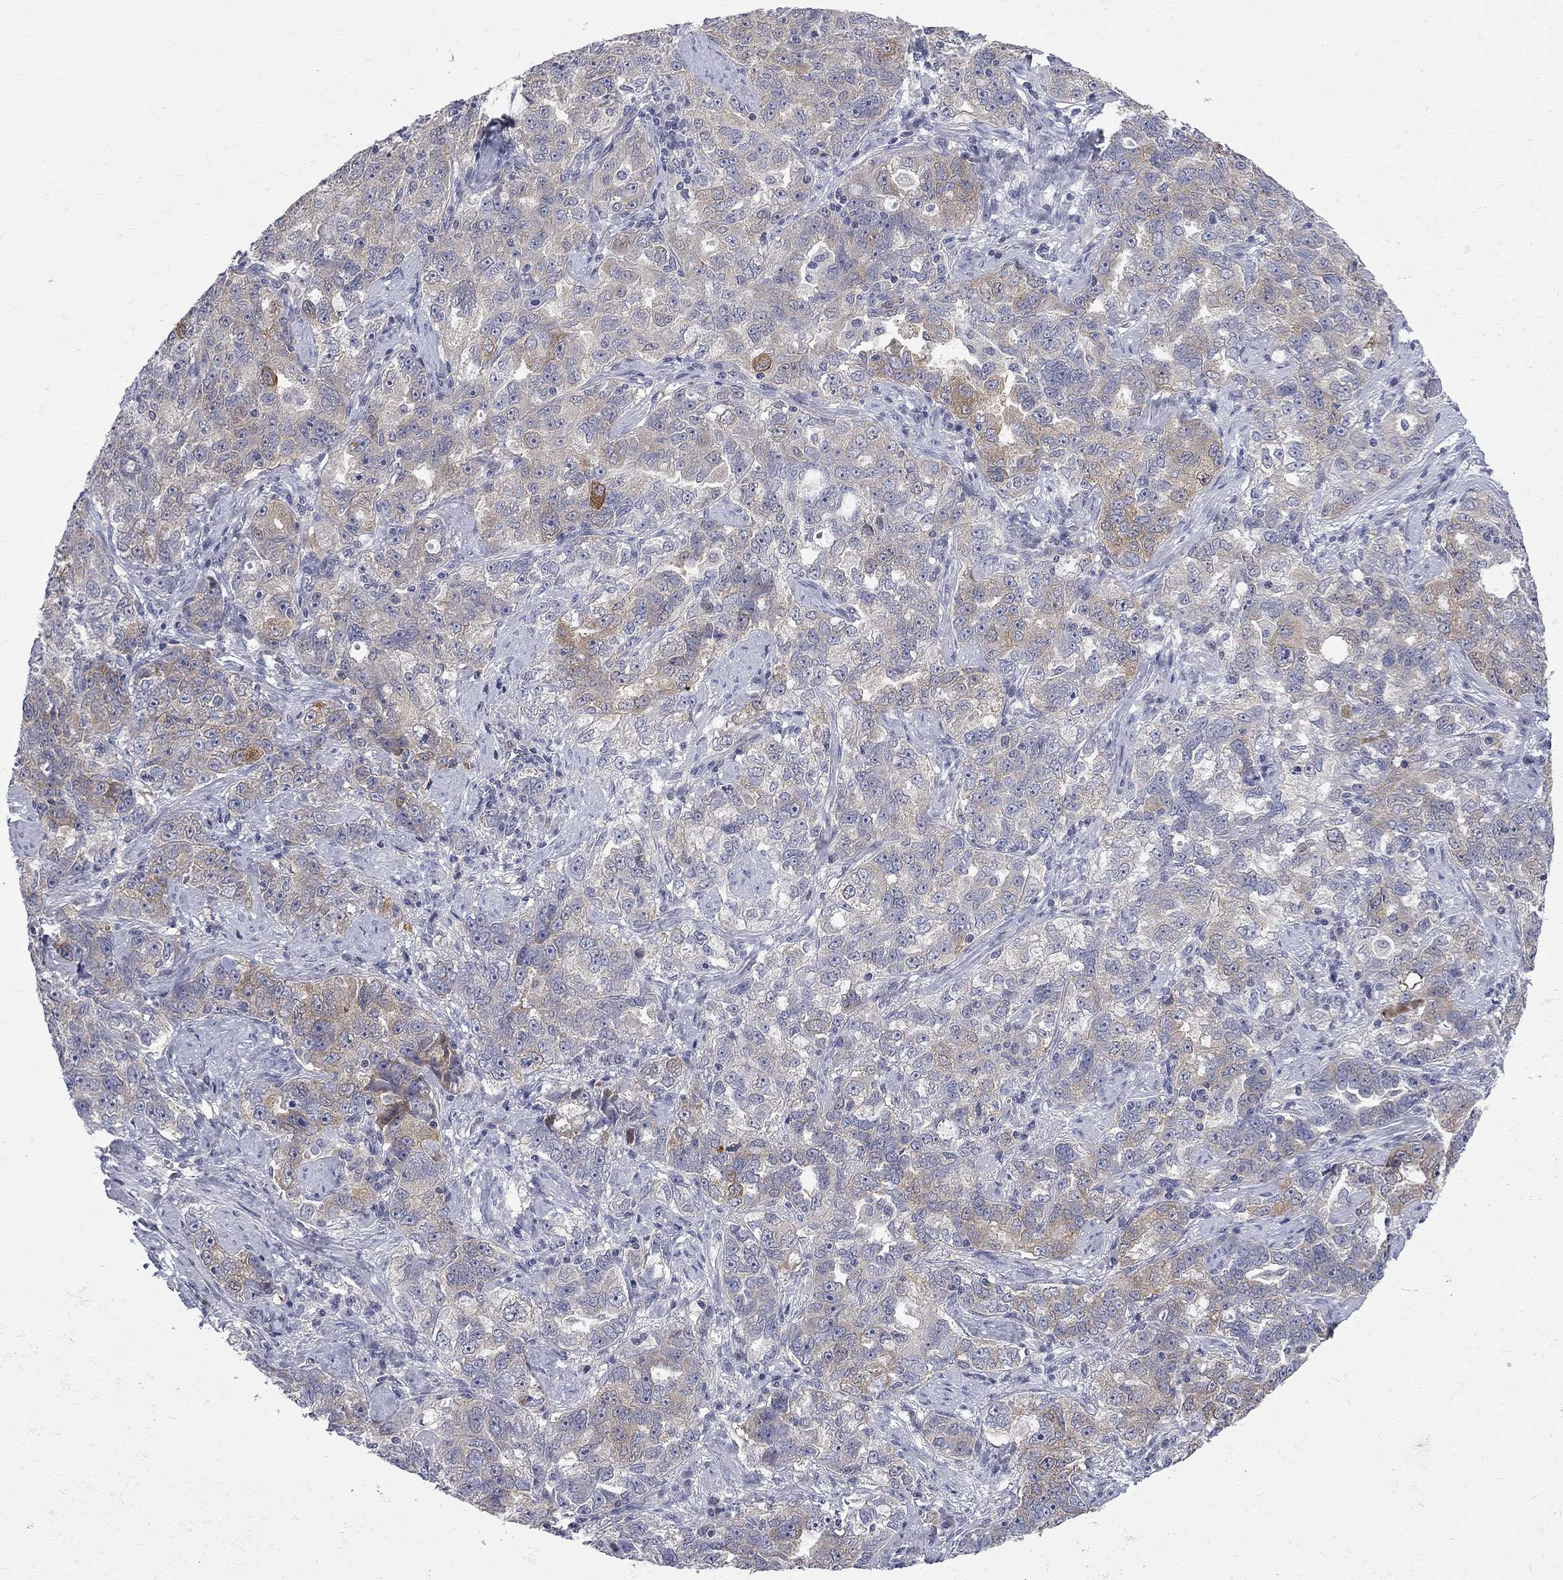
{"staining": {"intensity": "moderate", "quantity": "<25%", "location": "cytoplasmic/membranous"}, "tissue": "ovarian cancer", "cell_type": "Tumor cells", "image_type": "cancer", "snomed": [{"axis": "morphology", "description": "Cystadenocarcinoma, serous, NOS"}, {"axis": "topography", "description": "Ovary"}], "caption": "This is a photomicrograph of IHC staining of ovarian serous cystadenocarcinoma, which shows moderate expression in the cytoplasmic/membranous of tumor cells.", "gene": "GALNT8", "patient": {"sex": "female", "age": 51}}